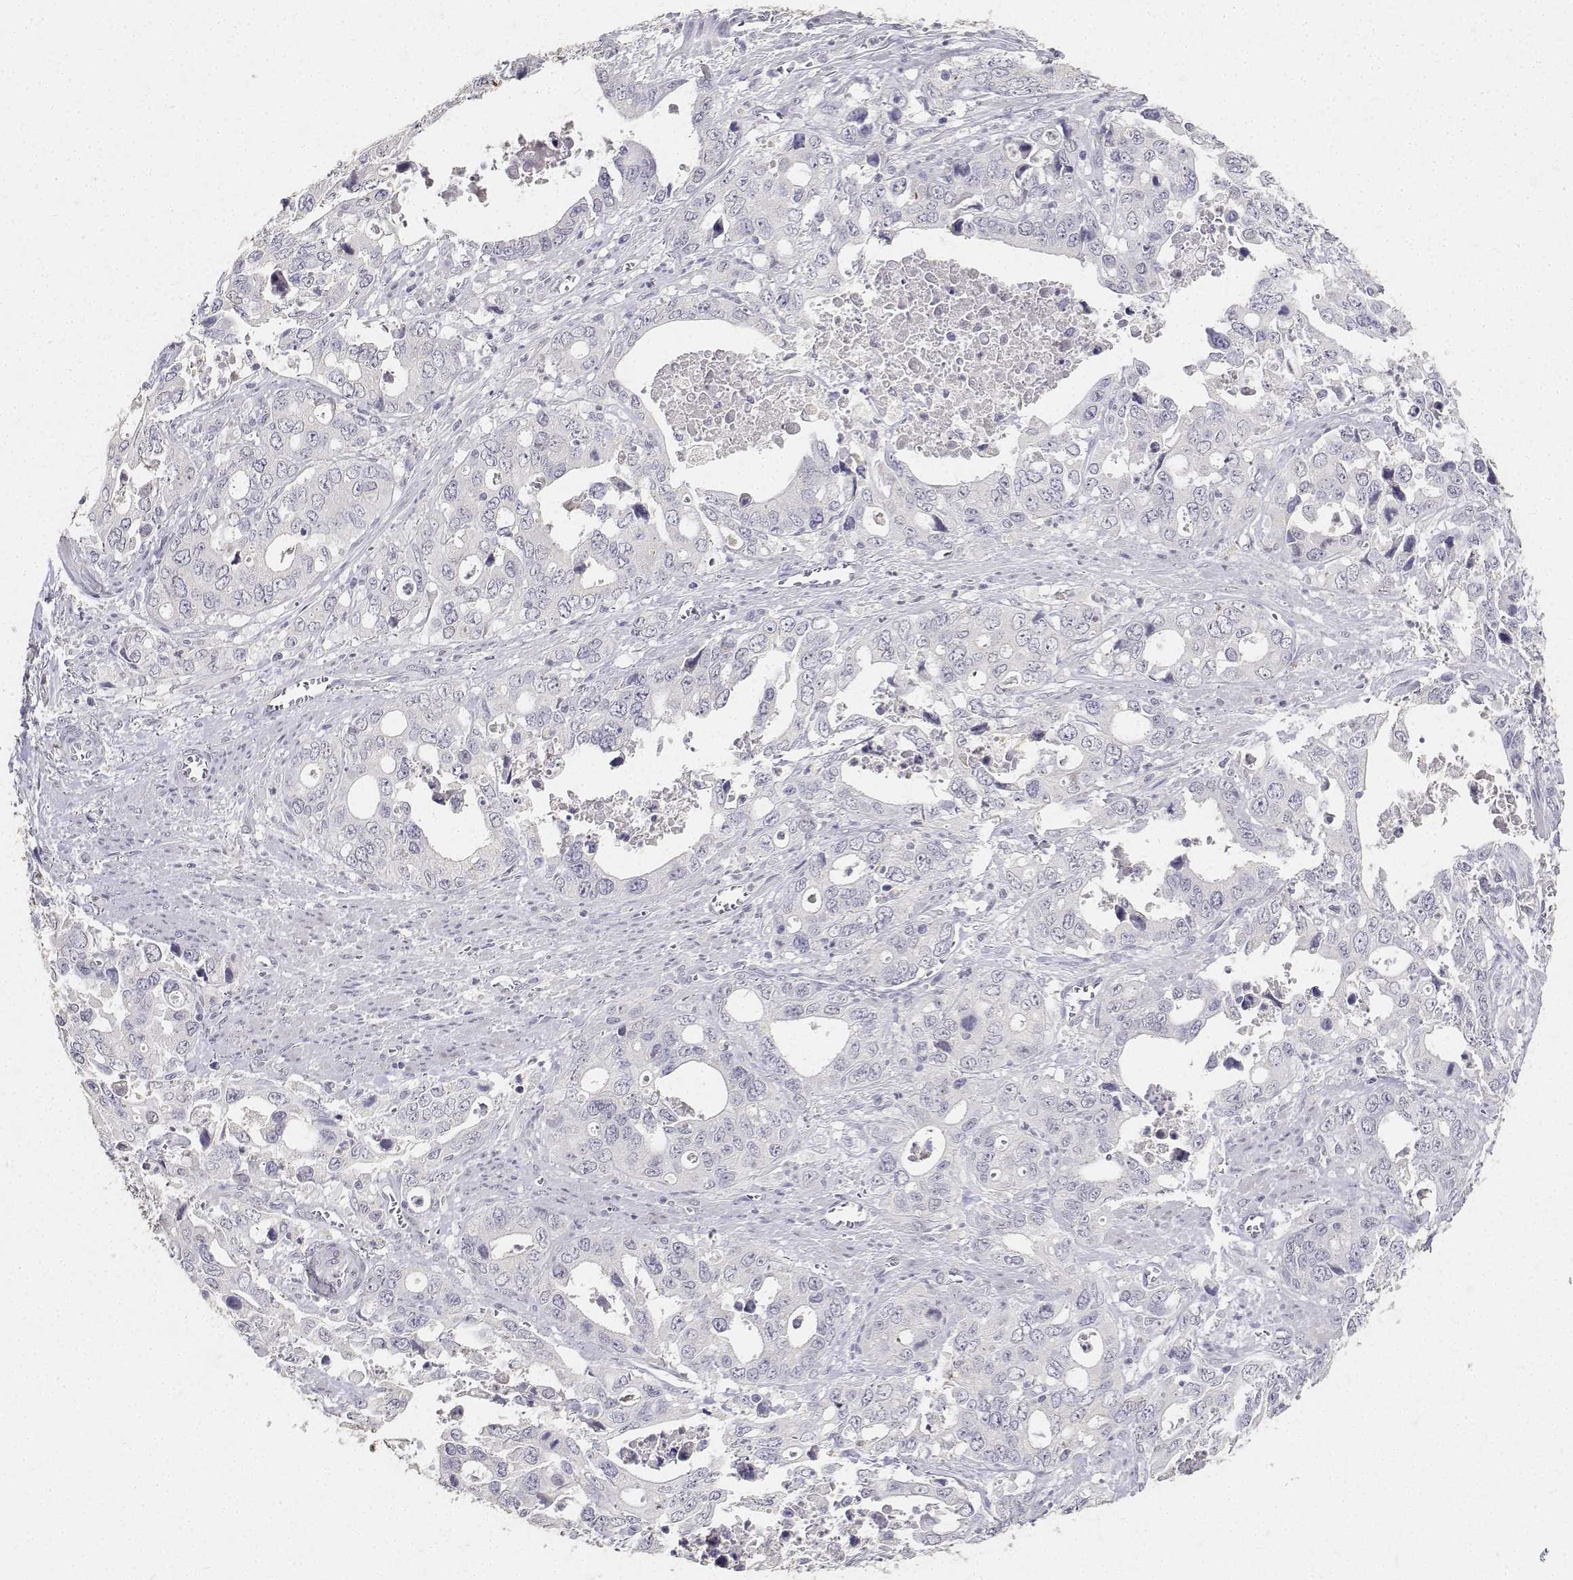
{"staining": {"intensity": "negative", "quantity": "none", "location": "none"}, "tissue": "stomach cancer", "cell_type": "Tumor cells", "image_type": "cancer", "snomed": [{"axis": "morphology", "description": "Adenocarcinoma, NOS"}, {"axis": "topography", "description": "Stomach, upper"}], "caption": "DAB (3,3'-diaminobenzidine) immunohistochemical staining of stomach cancer (adenocarcinoma) shows no significant staining in tumor cells.", "gene": "PAEP", "patient": {"sex": "male", "age": 74}}